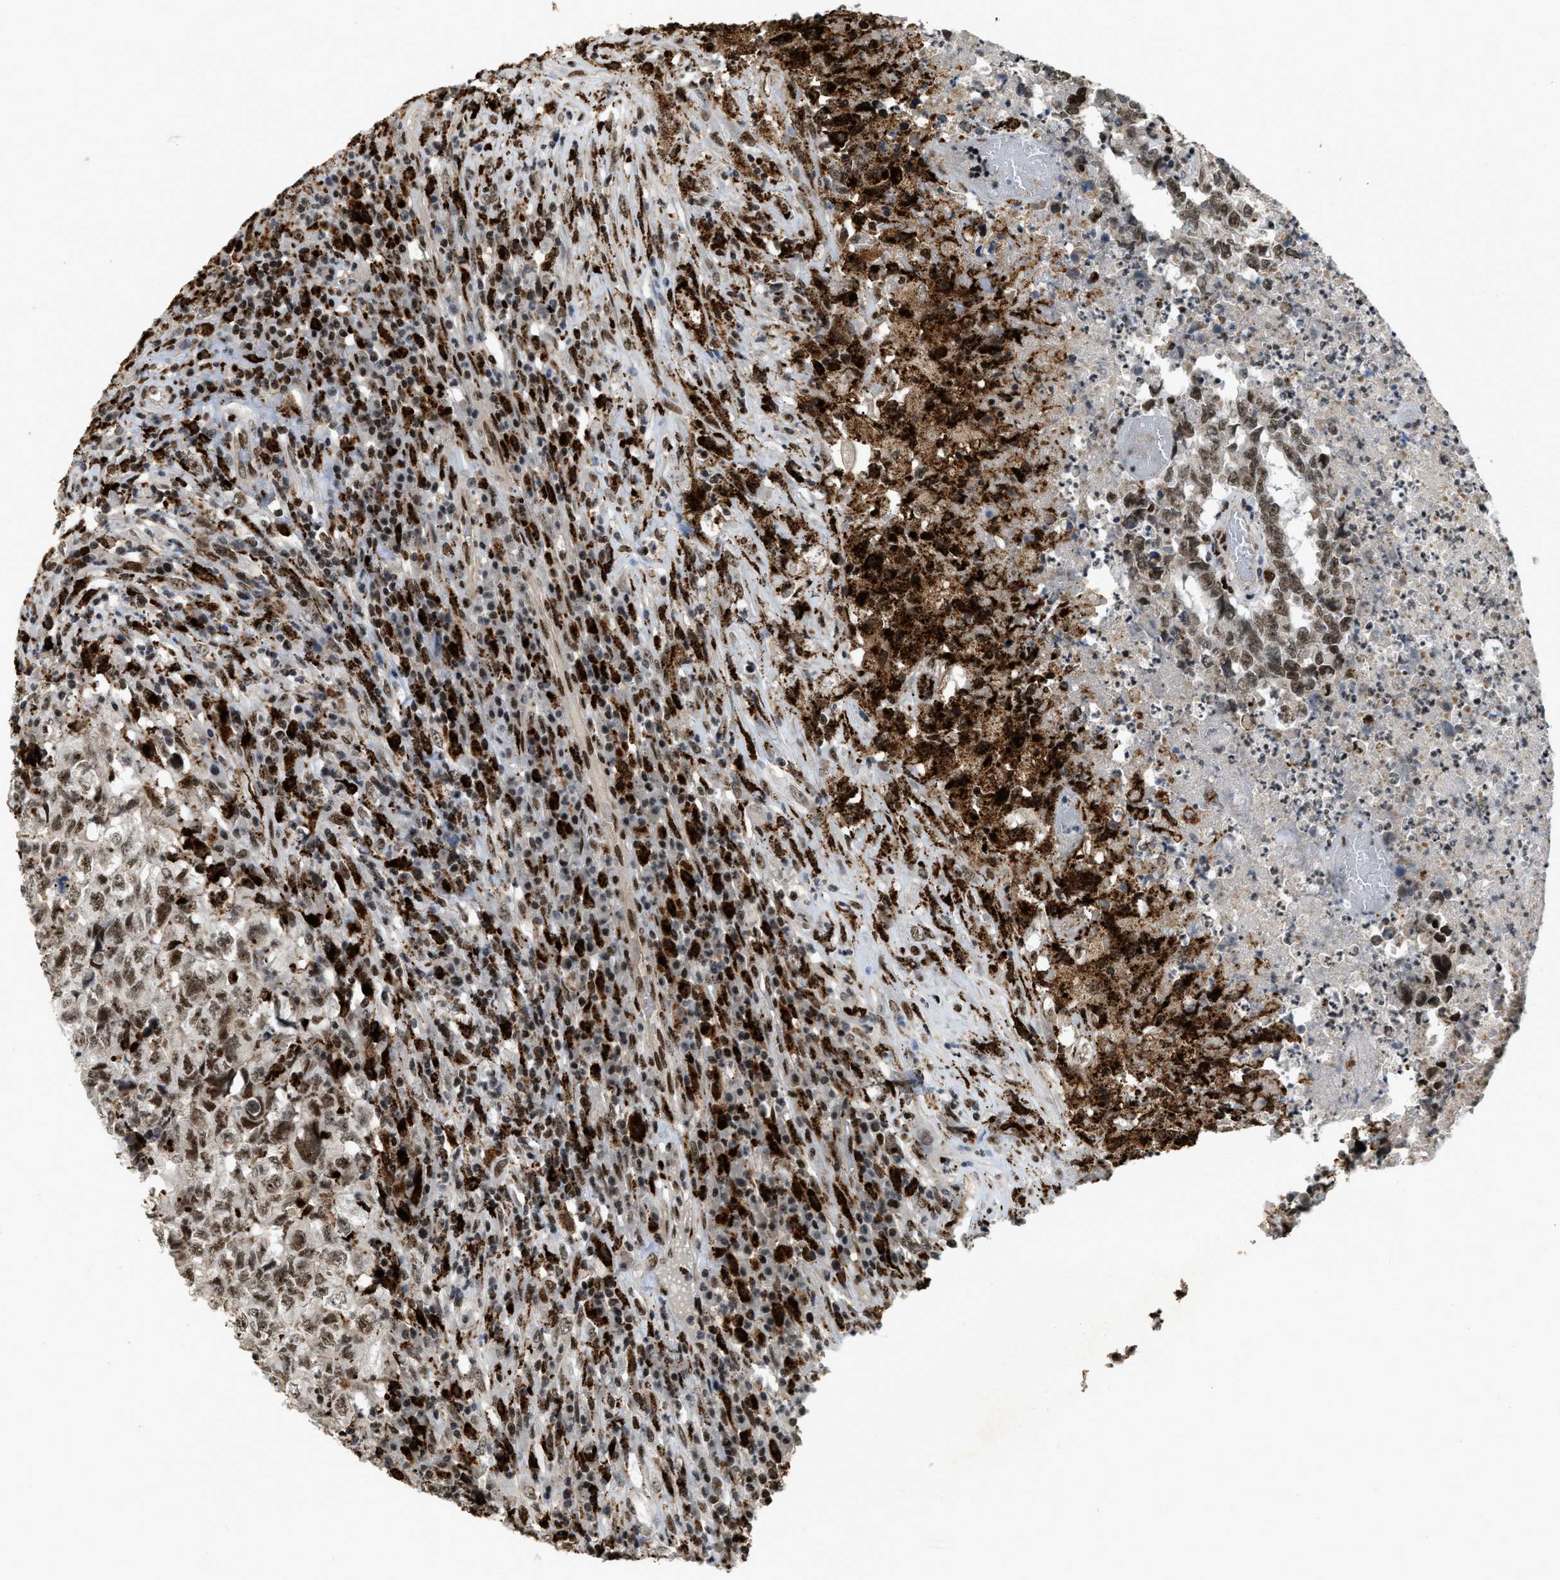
{"staining": {"intensity": "moderate", "quantity": ">75%", "location": "nuclear"}, "tissue": "testis cancer", "cell_type": "Tumor cells", "image_type": "cancer", "snomed": [{"axis": "morphology", "description": "Necrosis, NOS"}, {"axis": "morphology", "description": "Carcinoma, Embryonal, NOS"}, {"axis": "topography", "description": "Testis"}], "caption": "Immunohistochemical staining of human embryonal carcinoma (testis) demonstrates medium levels of moderate nuclear protein staining in approximately >75% of tumor cells.", "gene": "NUMA1", "patient": {"sex": "male", "age": 19}}